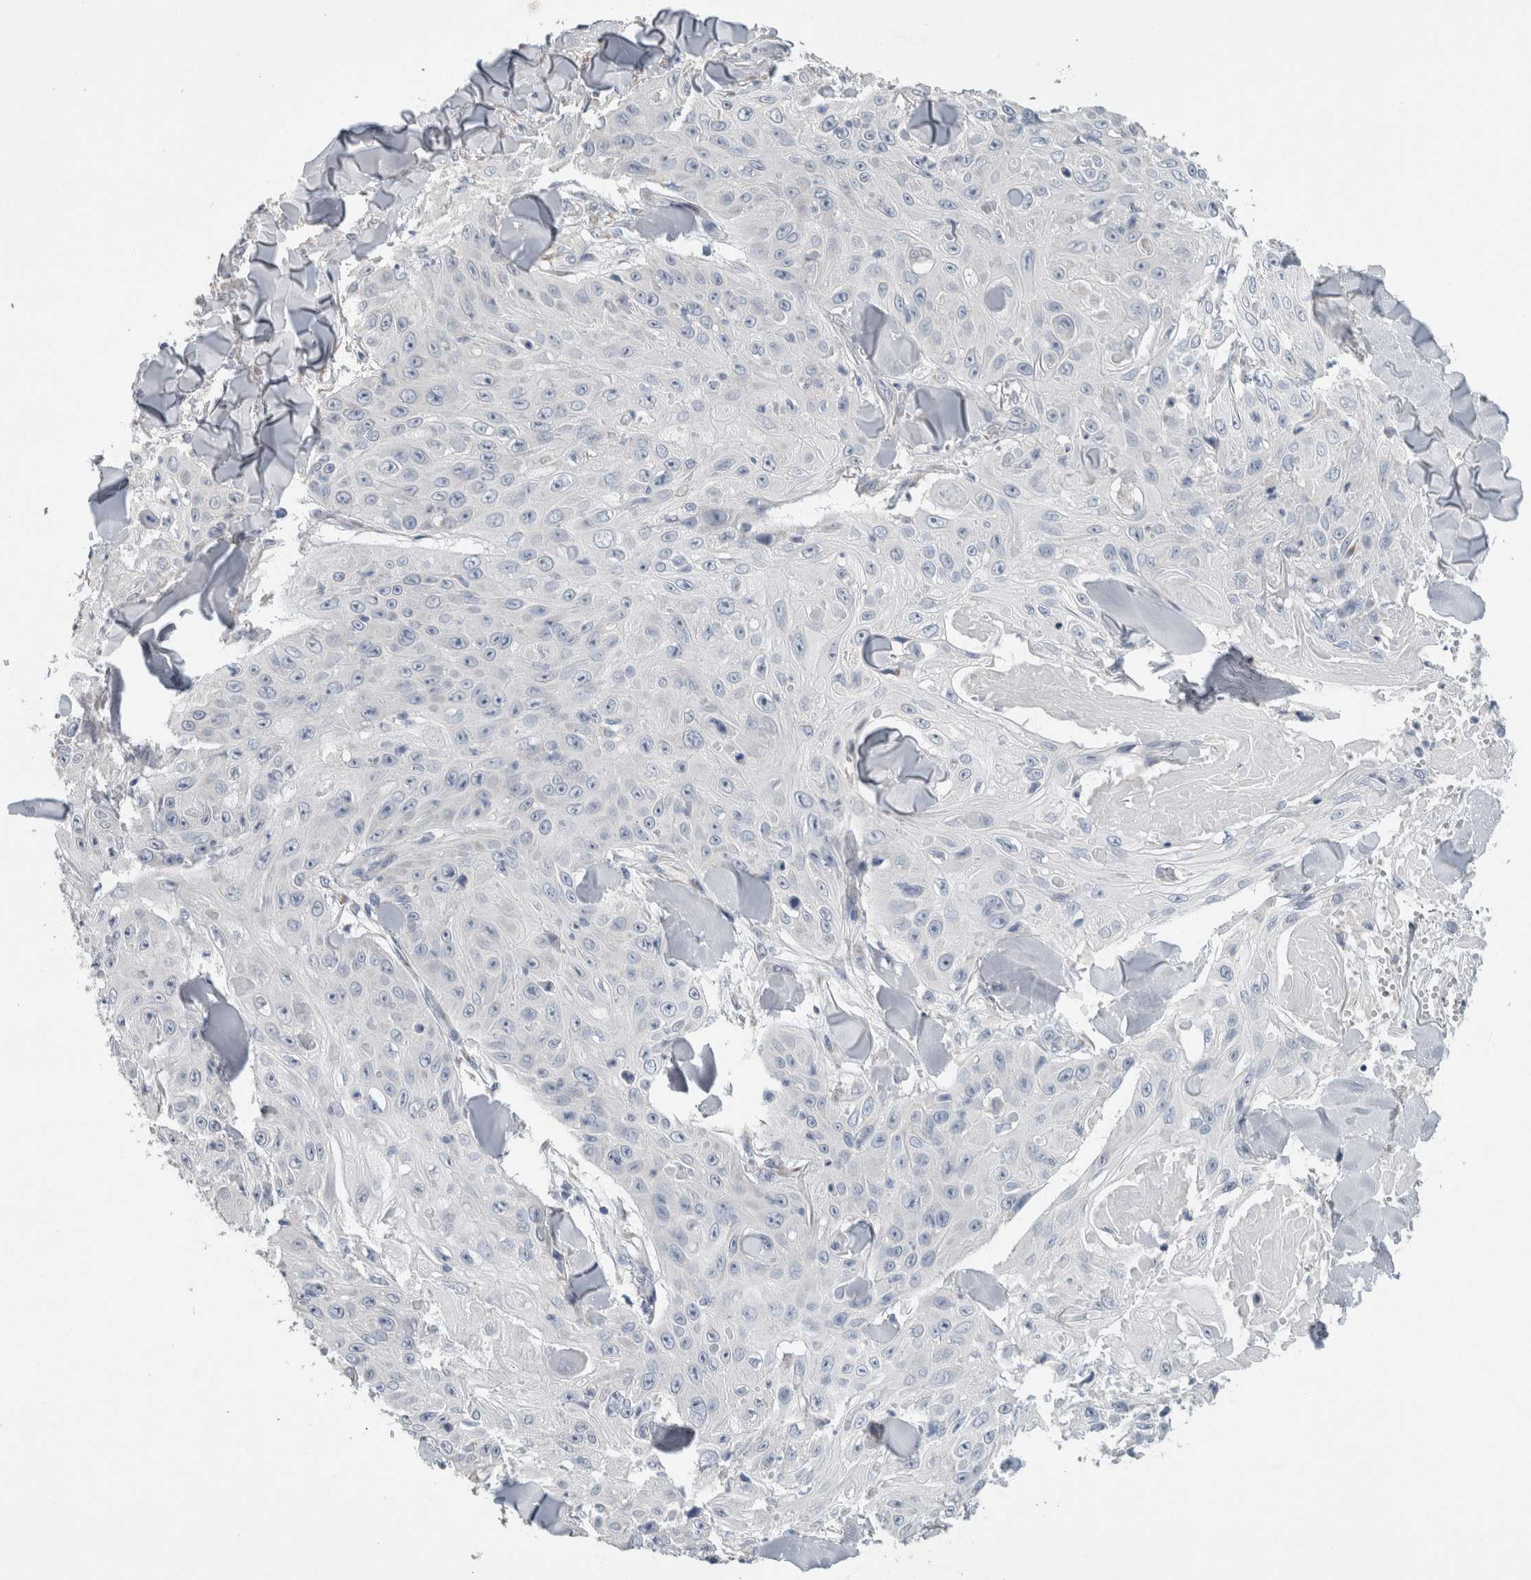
{"staining": {"intensity": "negative", "quantity": "none", "location": "none"}, "tissue": "skin cancer", "cell_type": "Tumor cells", "image_type": "cancer", "snomed": [{"axis": "morphology", "description": "Squamous cell carcinoma, NOS"}, {"axis": "topography", "description": "Skin"}], "caption": "This is a image of immunohistochemistry staining of skin cancer (squamous cell carcinoma), which shows no expression in tumor cells.", "gene": "NEFM", "patient": {"sex": "male", "age": 86}}